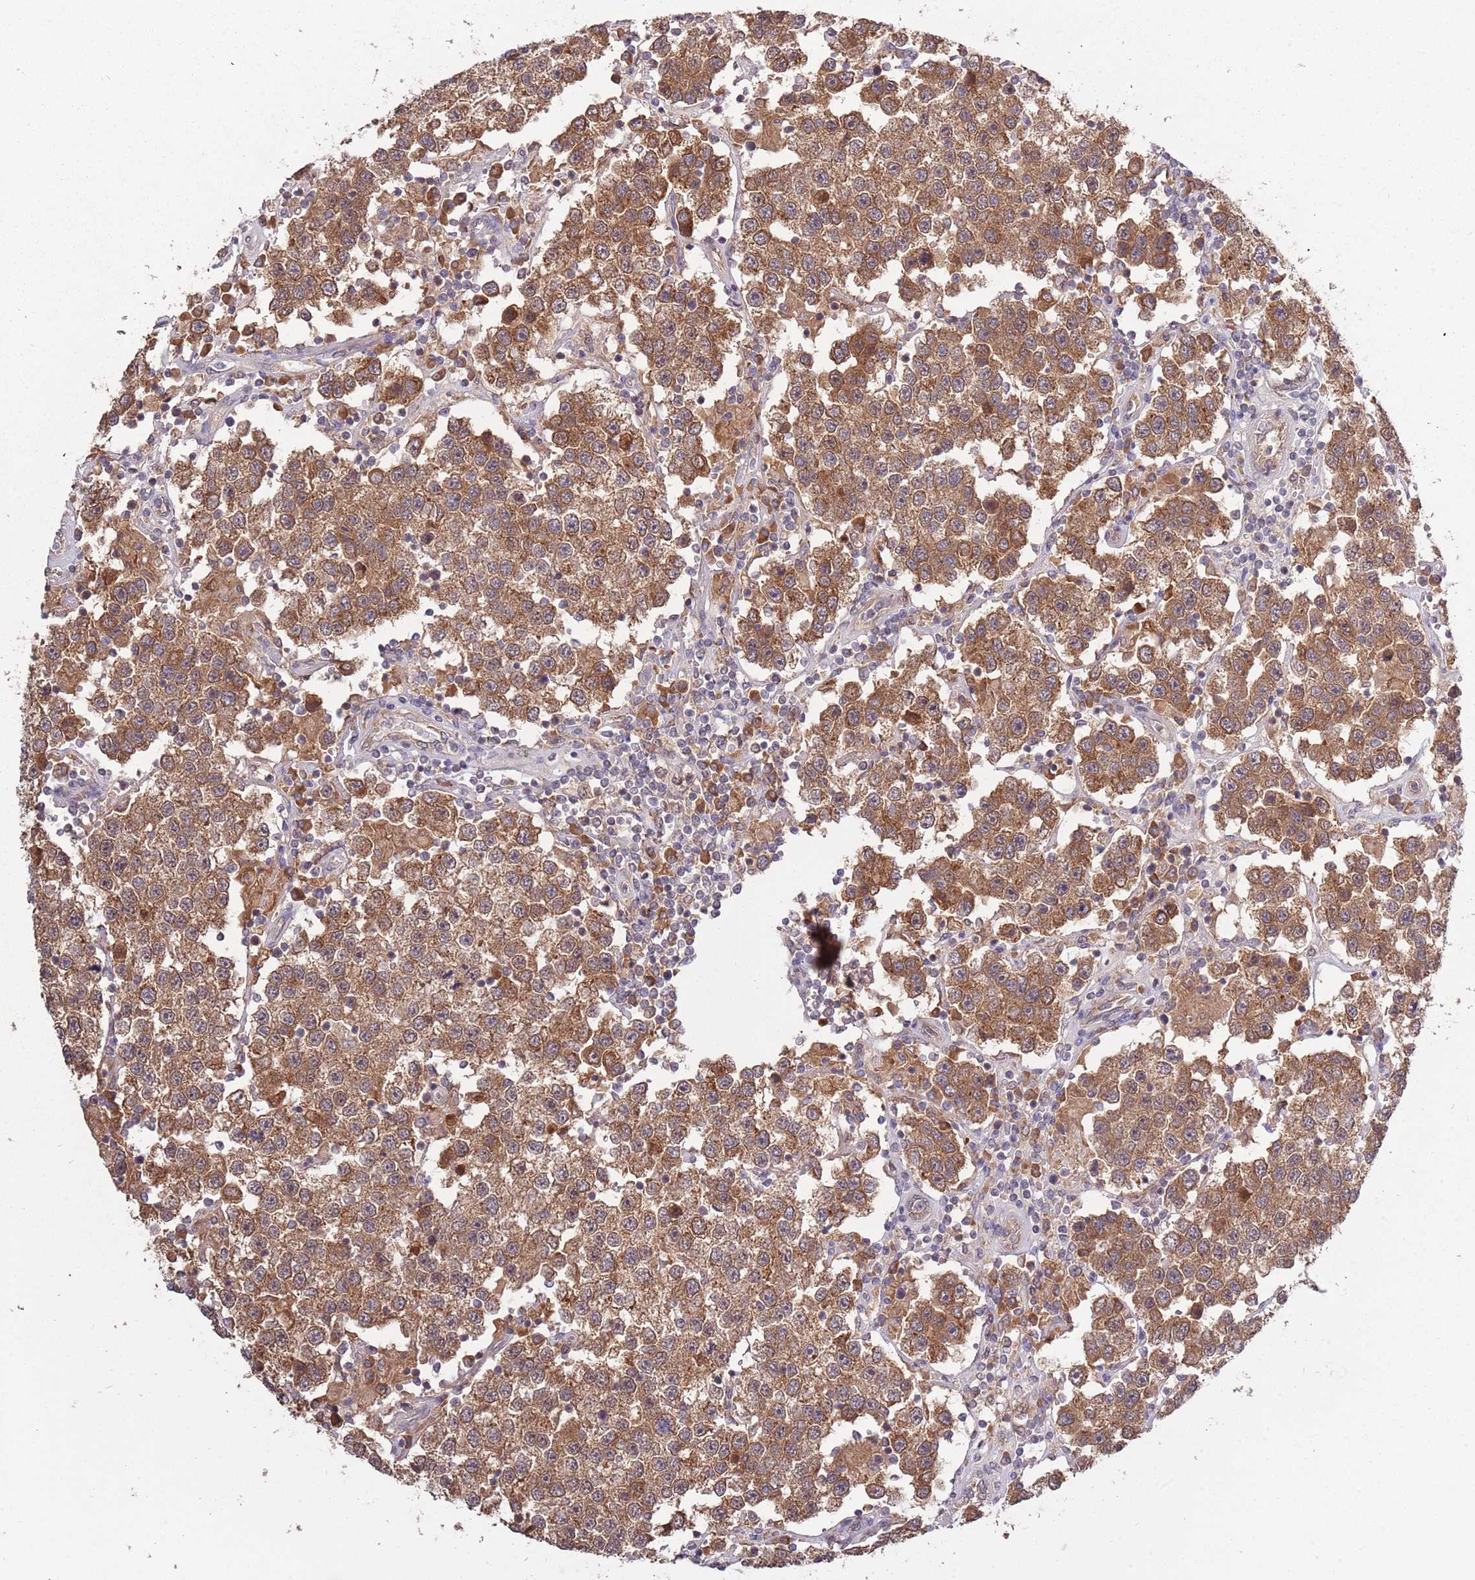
{"staining": {"intensity": "moderate", "quantity": ">75%", "location": "cytoplasmic/membranous"}, "tissue": "testis cancer", "cell_type": "Tumor cells", "image_type": "cancer", "snomed": [{"axis": "morphology", "description": "Seminoma, NOS"}, {"axis": "topography", "description": "Testis"}], "caption": "A brown stain labels moderate cytoplasmic/membranous positivity of a protein in seminoma (testis) tumor cells.", "gene": "USP32", "patient": {"sex": "male", "age": 37}}